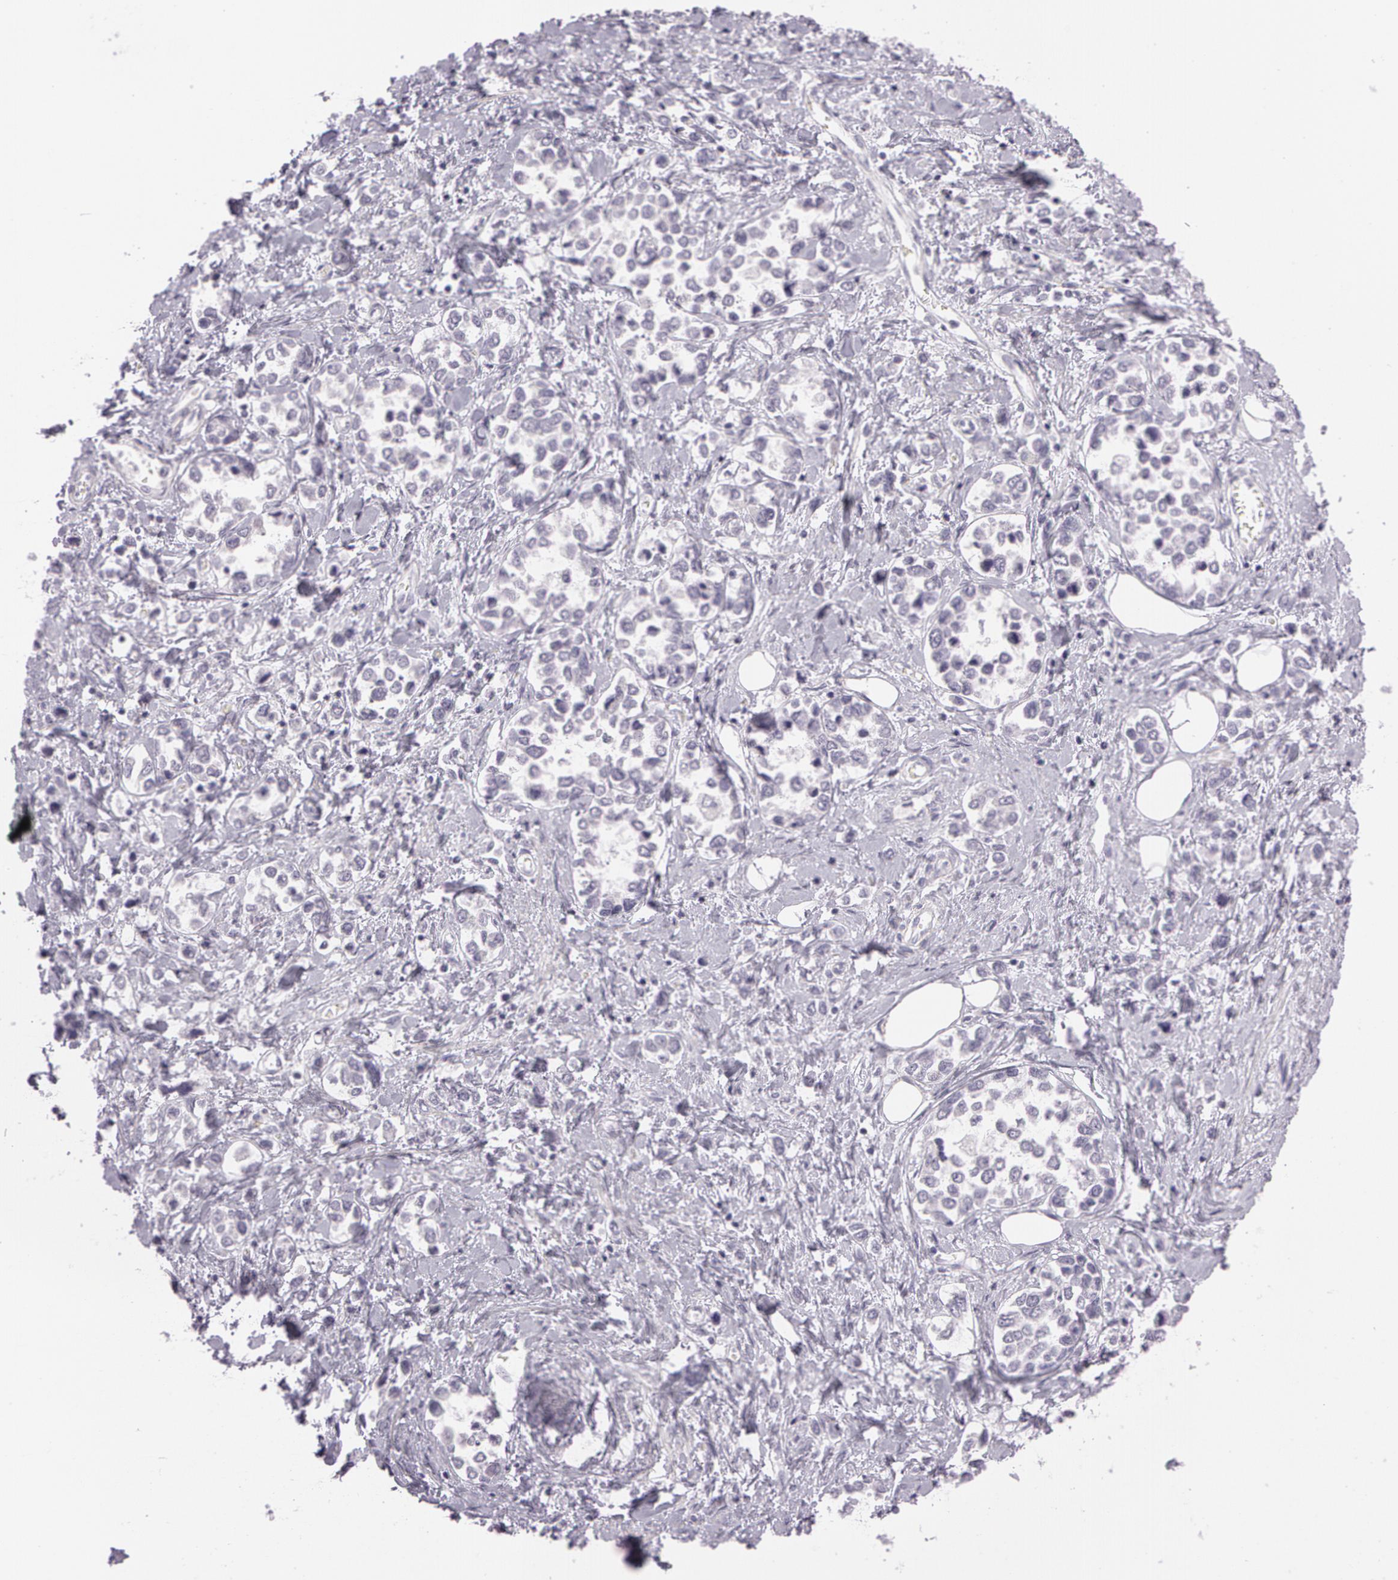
{"staining": {"intensity": "negative", "quantity": "none", "location": "none"}, "tissue": "stomach cancer", "cell_type": "Tumor cells", "image_type": "cancer", "snomed": [{"axis": "morphology", "description": "Adenocarcinoma, NOS"}, {"axis": "topography", "description": "Stomach, upper"}], "caption": "This histopathology image is of stomach cancer (adenocarcinoma) stained with immunohistochemistry (IHC) to label a protein in brown with the nuclei are counter-stained blue. There is no positivity in tumor cells.", "gene": "OTC", "patient": {"sex": "male", "age": 76}}